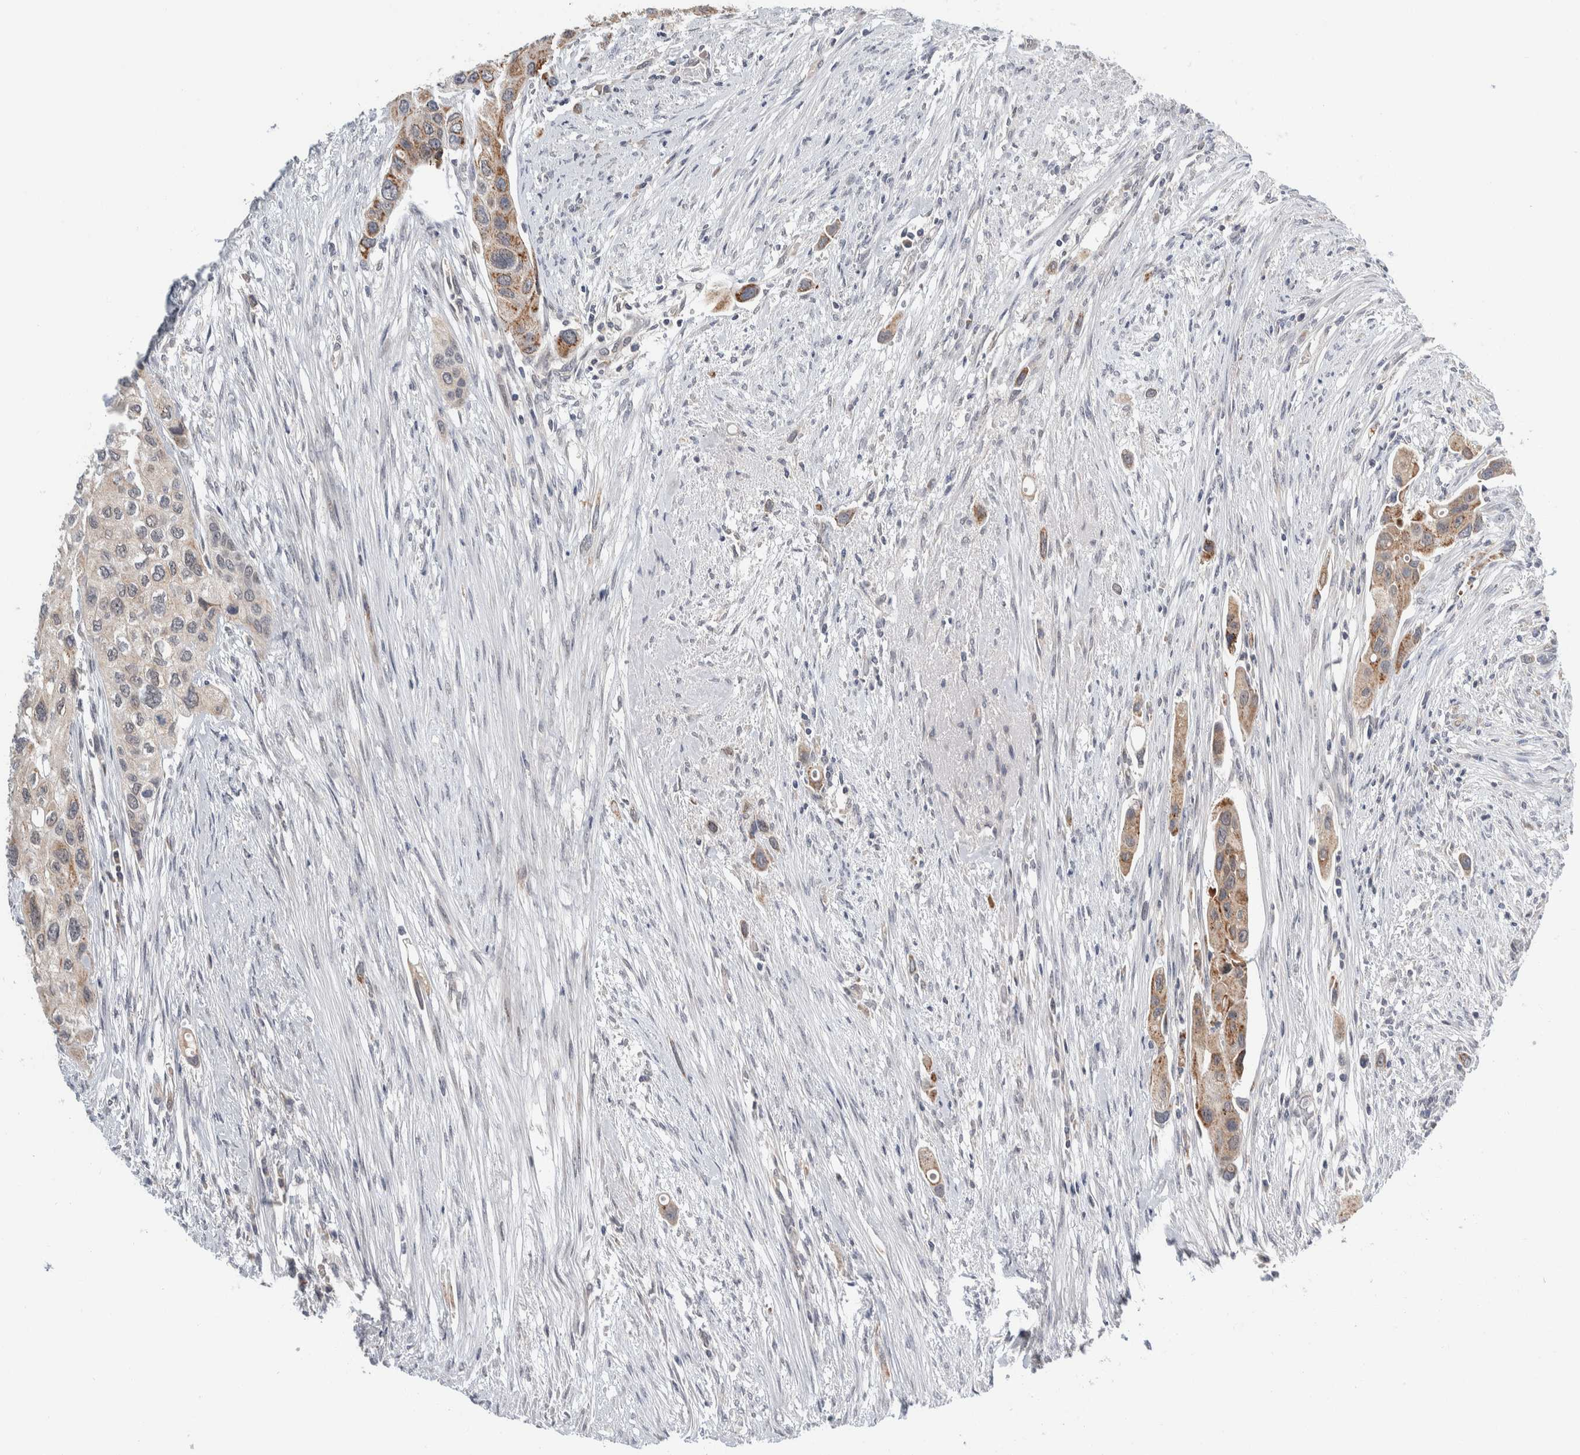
{"staining": {"intensity": "moderate", "quantity": "<25%", "location": "cytoplasmic/membranous"}, "tissue": "urothelial cancer", "cell_type": "Tumor cells", "image_type": "cancer", "snomed": [{"axis": "morphology", "description": "Urothelial carcinoma, High grade"}, {"axis": "topography", "description": "Urinary bladder"}], "caption": "DAB immunohistochemical staining of urothelial cancer displays moderate cytoplasmic/membranous protein positivity in about <25% of tumor cells. The staining is performed using DAB (3,3'-diaminobenzidine) brown chromogen to label protein expression. The nuclei are counter-stained blue using hematoxylin.", "gene": "SHPK", "patient": {"sex": "female", "age": 56}}